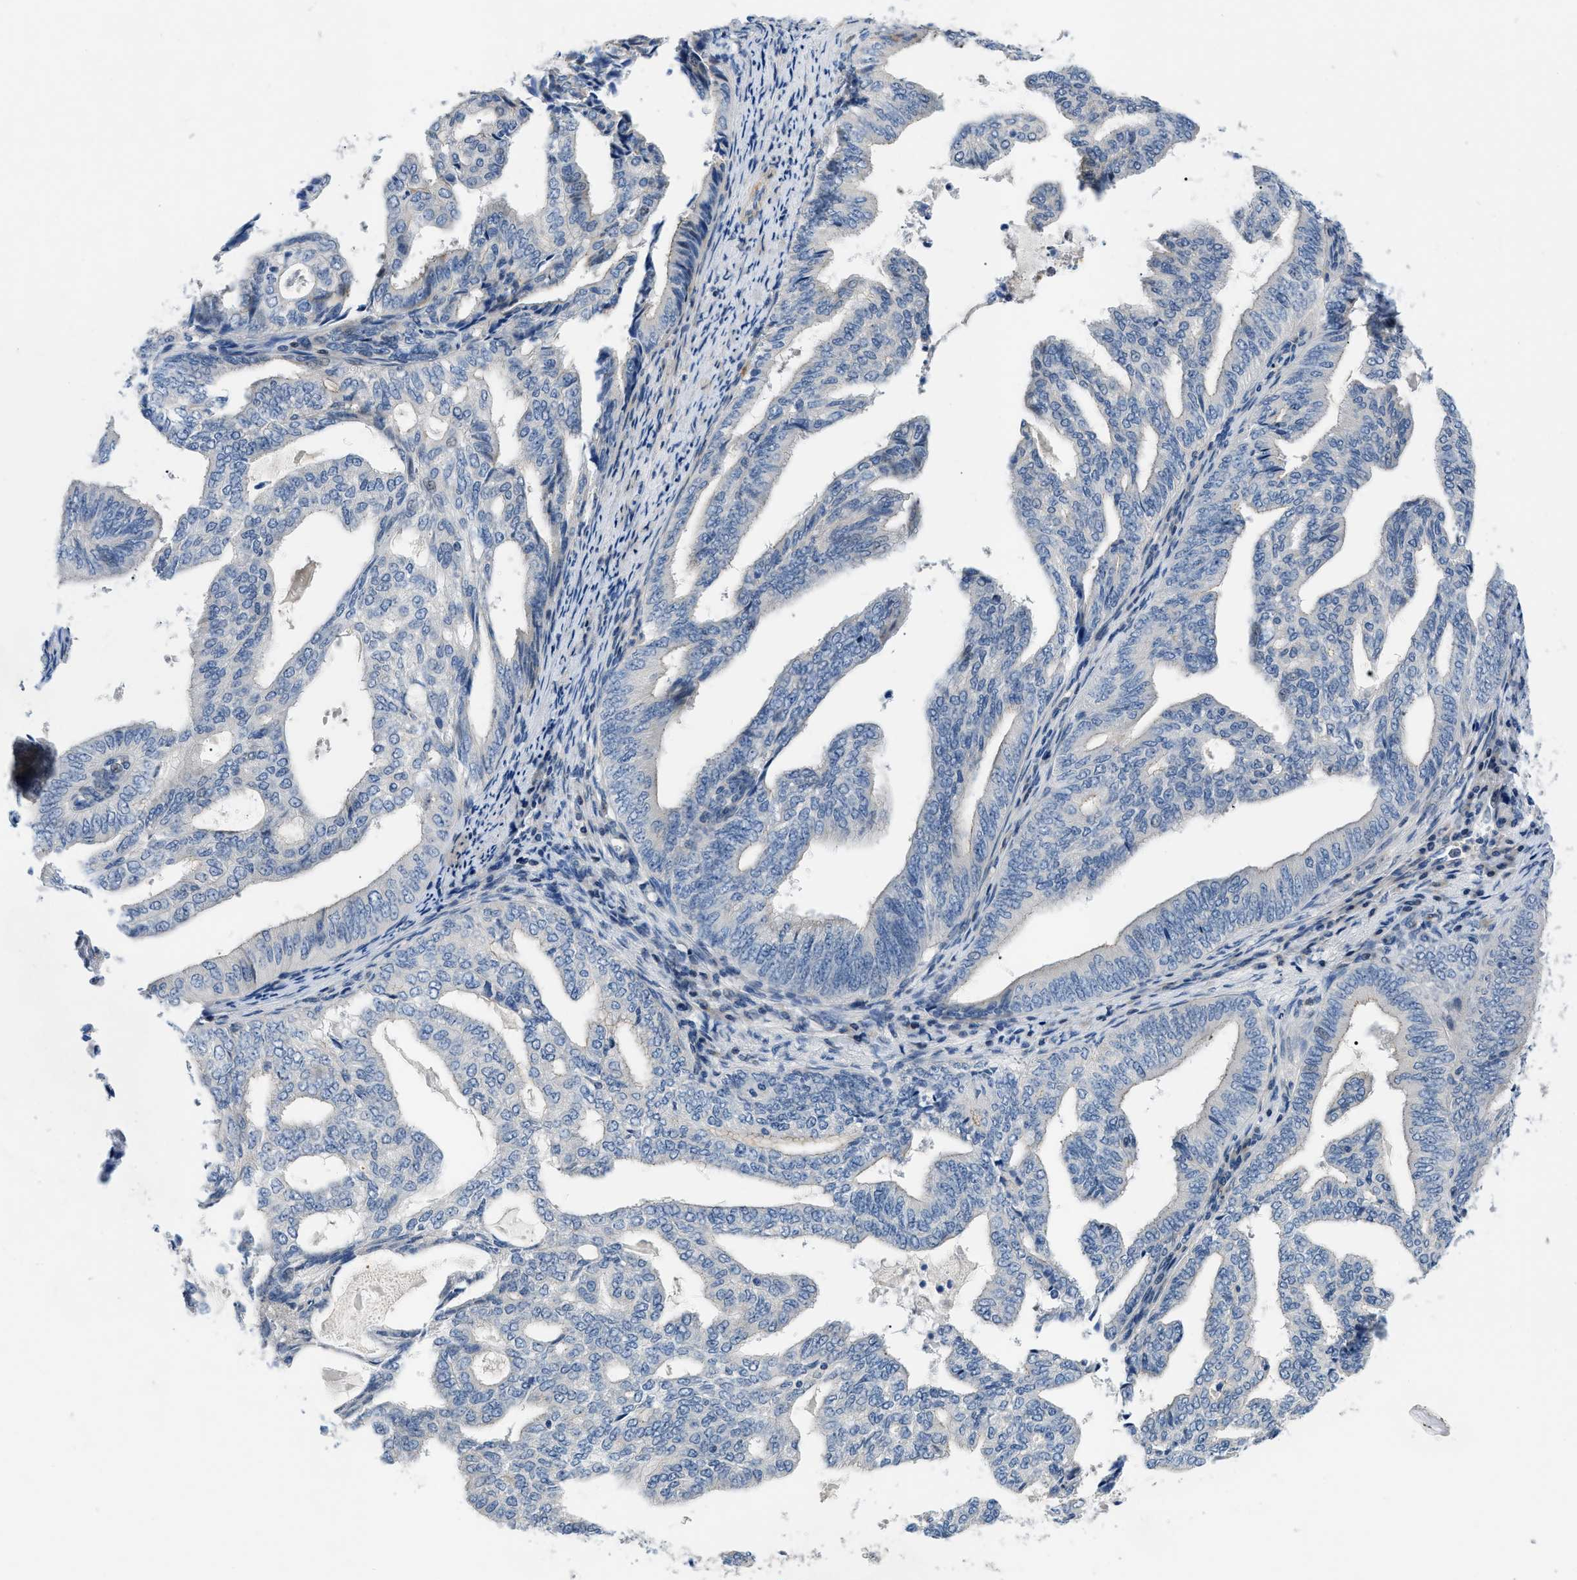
{"staining": {"intensity": "negative", "quantity": "none", "location": "none"}, "tissue": "endometrial cancer", "cell_type": "Tumor cells", "image_type": "cancer", "snomed": [{"axis": "morphology", "description": "Adenocarcinoma, NOS"}, {"axis": "topography", "description": "Endometrium"}], "caption": "Protein analysis of endometrial adenocarcinoma exhibits no significant expression in tumor cells.", "gene": "FDCSP", "patient": {"sex": "female", "age": 58}}